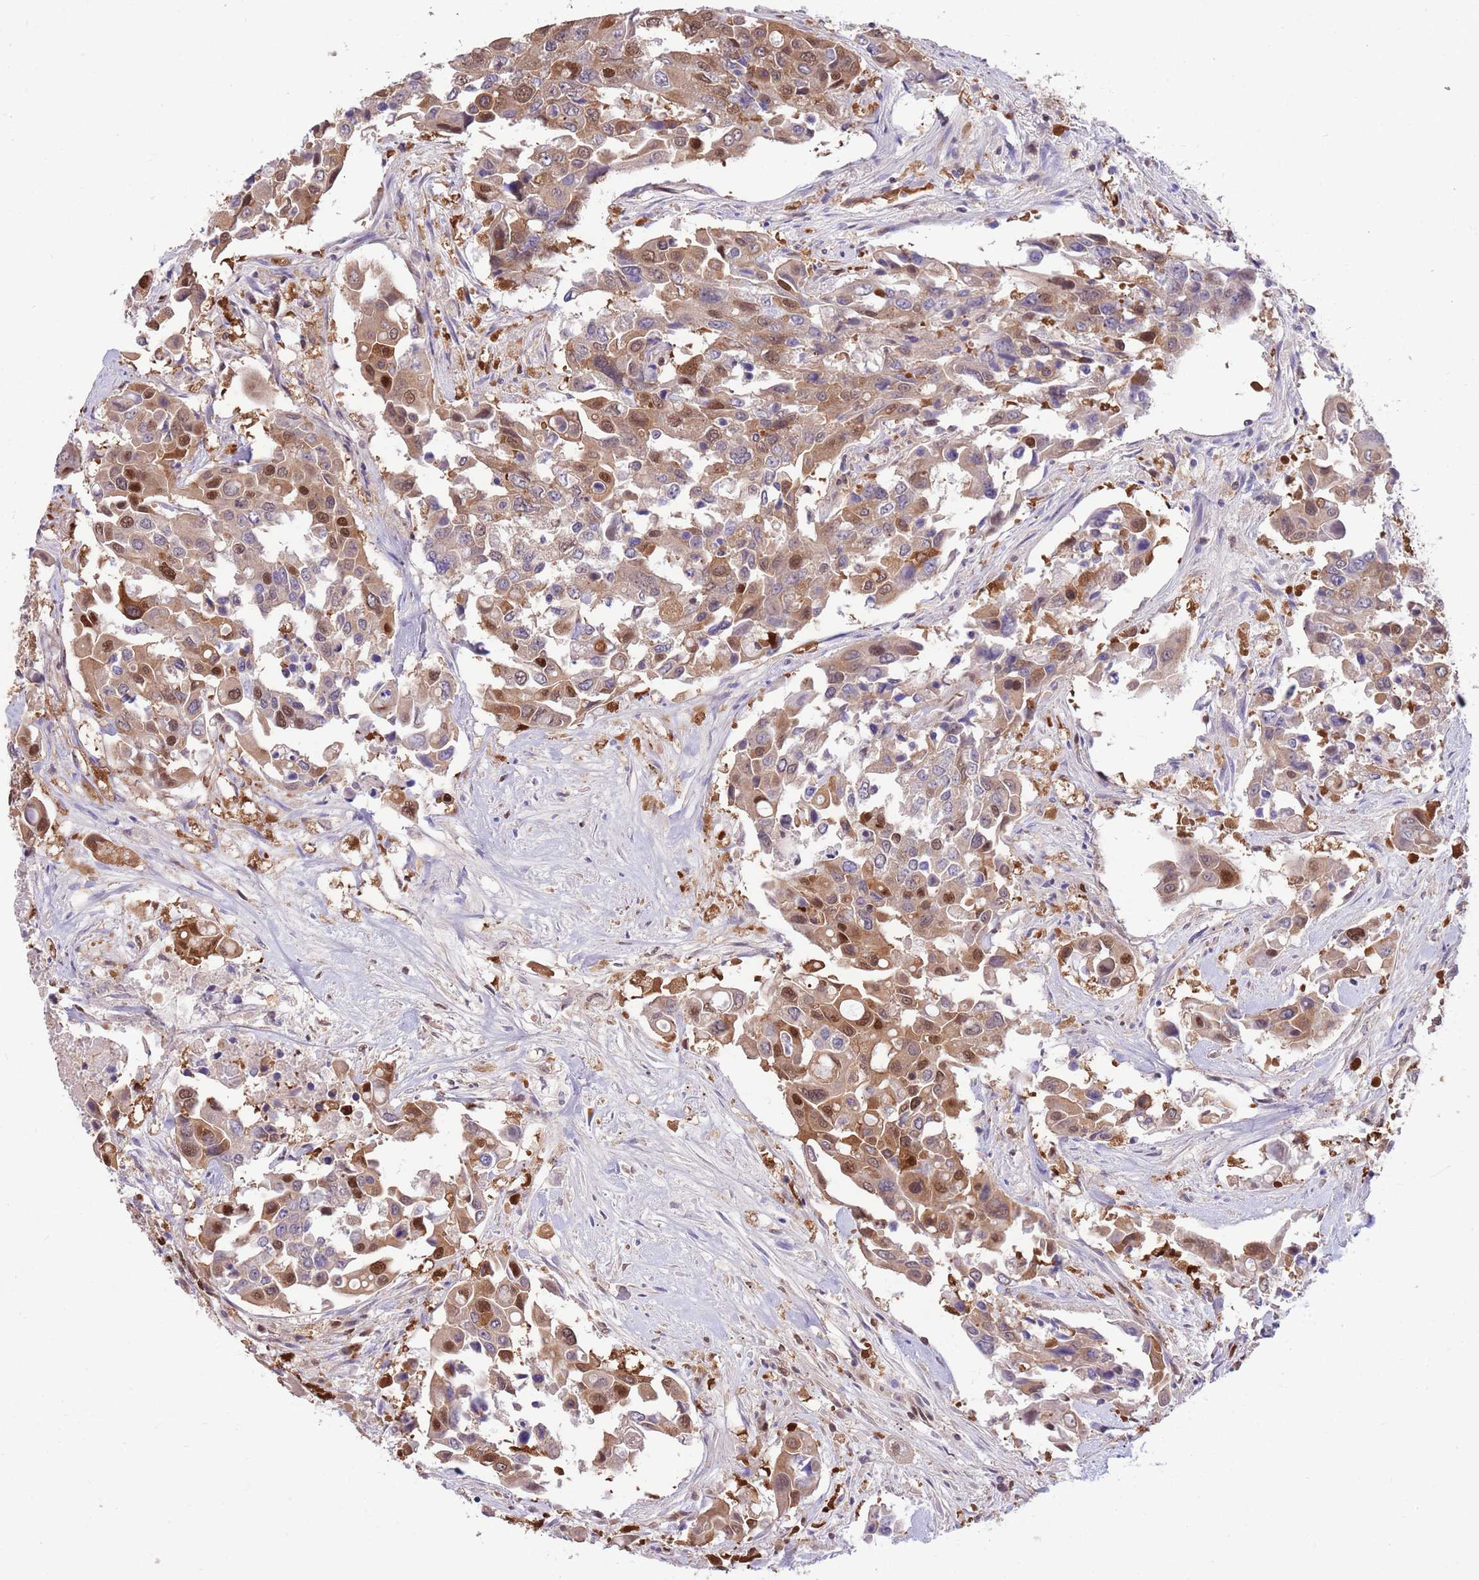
{"staining": {"intensity": "strong", "quantity": "25%-75%", "location": "cytoplasmic/membranous,nuclear"}, "tissue": "colorectal cancer", "cell_type": "Tumor cells", "image_type": "cancer", "snomed": [{"axis": "morphology", "description": "Adenocarcinoma, NOS"}, {"axis": "topography", "description": "Colon"}], "caption": "About 25%-75% of tumor cells in human colorectal cancer (adenocarcinoma) reveal strong cytoplasmic/membranous and nuclear protein expression as visualized by brown immunohistochemical staining.", "gene": "NSFL1C", "patient": {"sex": "male", "age": 77}}